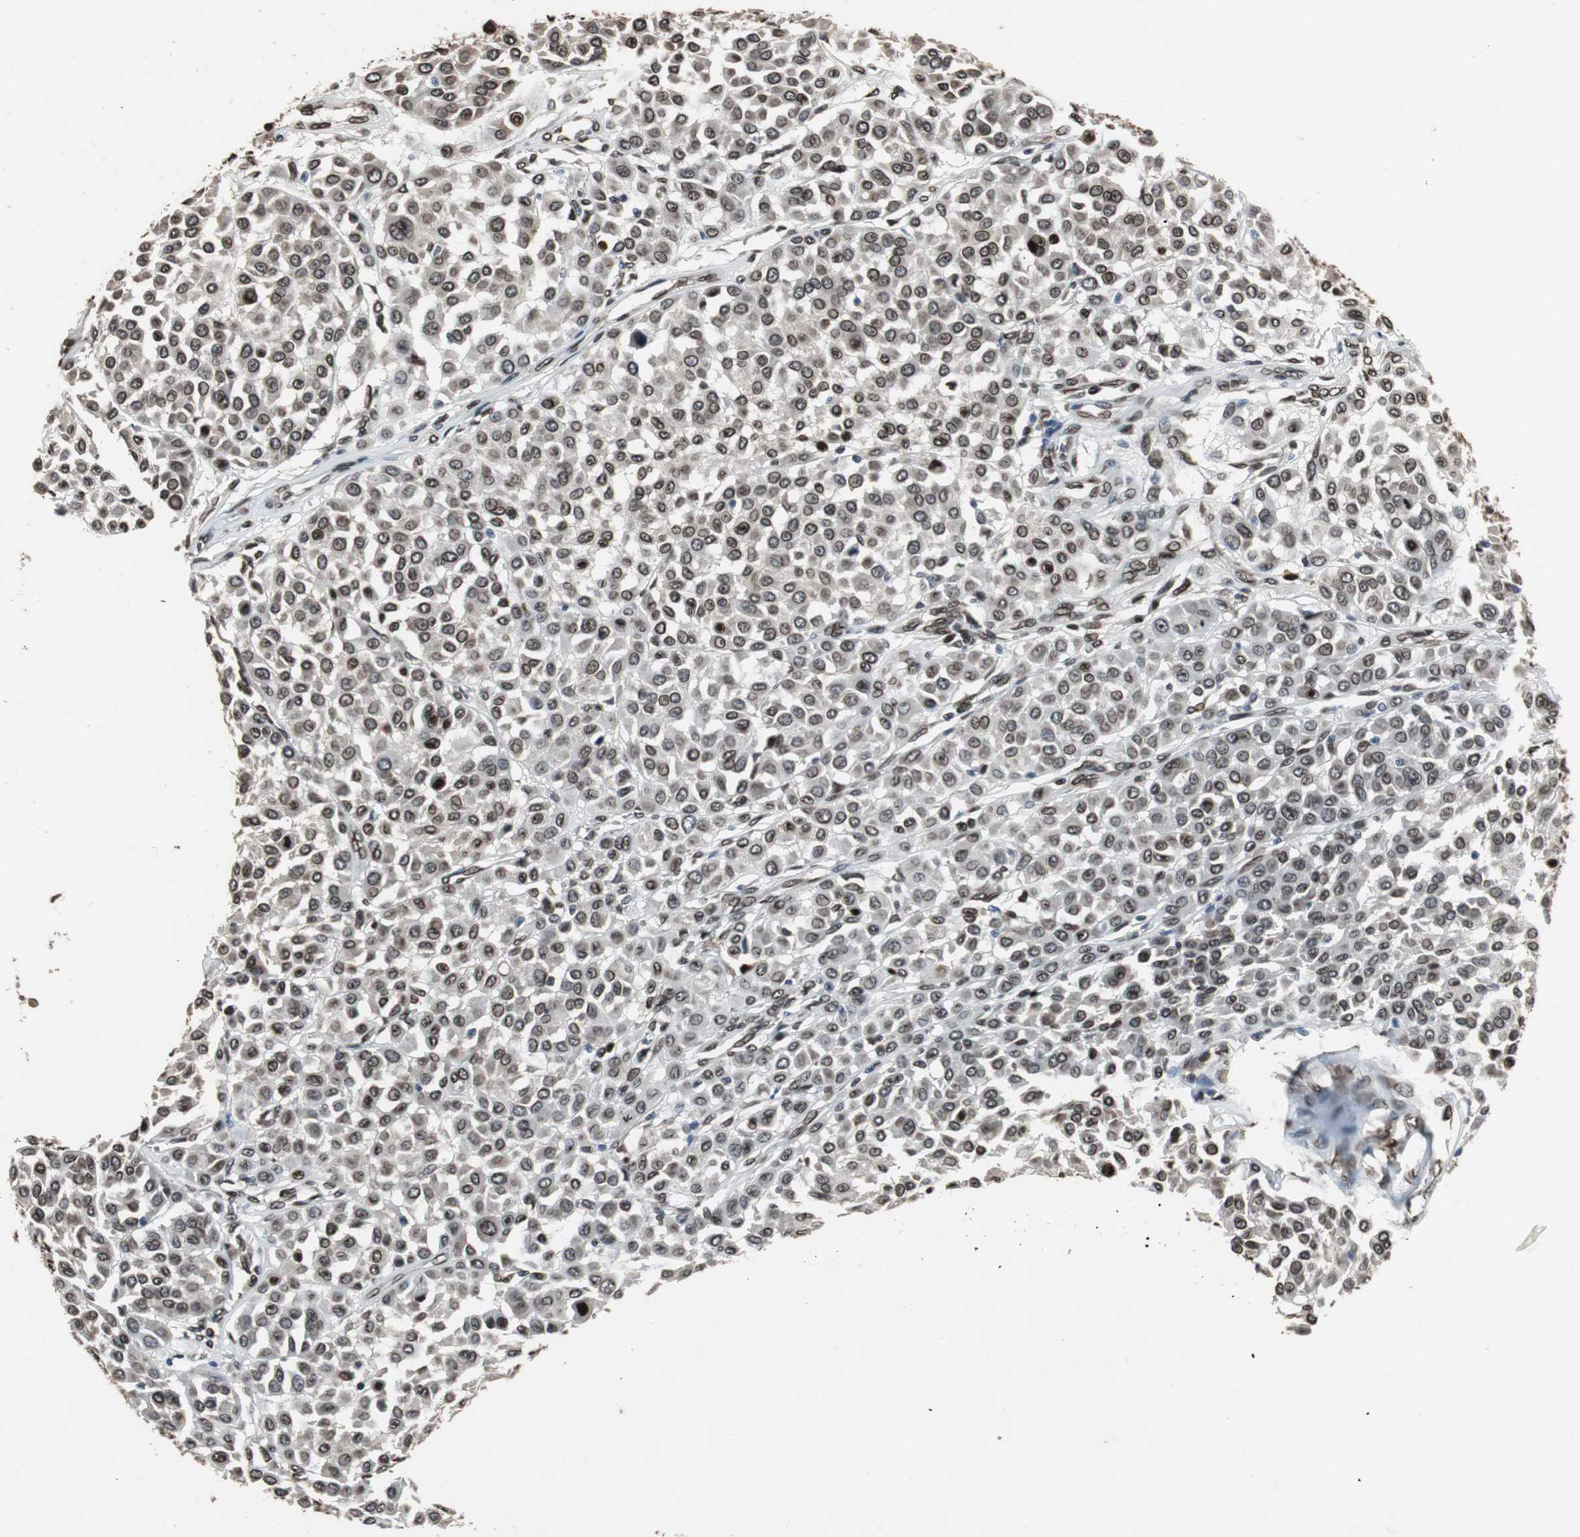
{"staining": {"intensity": "strong", "quantity": ">75%", "location": "cytoplasmic/membranous,nuclear"}, "tissue": "melanoma", "cell_type": "Tumor cells", "image_type": "cancer", "snomed": [{"axis": "morphology", "description": "Malignant melanoma, Metastatic site"}, {"axis": "topography", "description": "Soft tissue"}], "caption": "Protein expression analysis of human melanoma reveals strong cytoplasmic/membranous and nuclear positivity in approximately >75% of tumor cells.", "gene": "LMNA", "patient": {"sex": "male", "age": 41}}